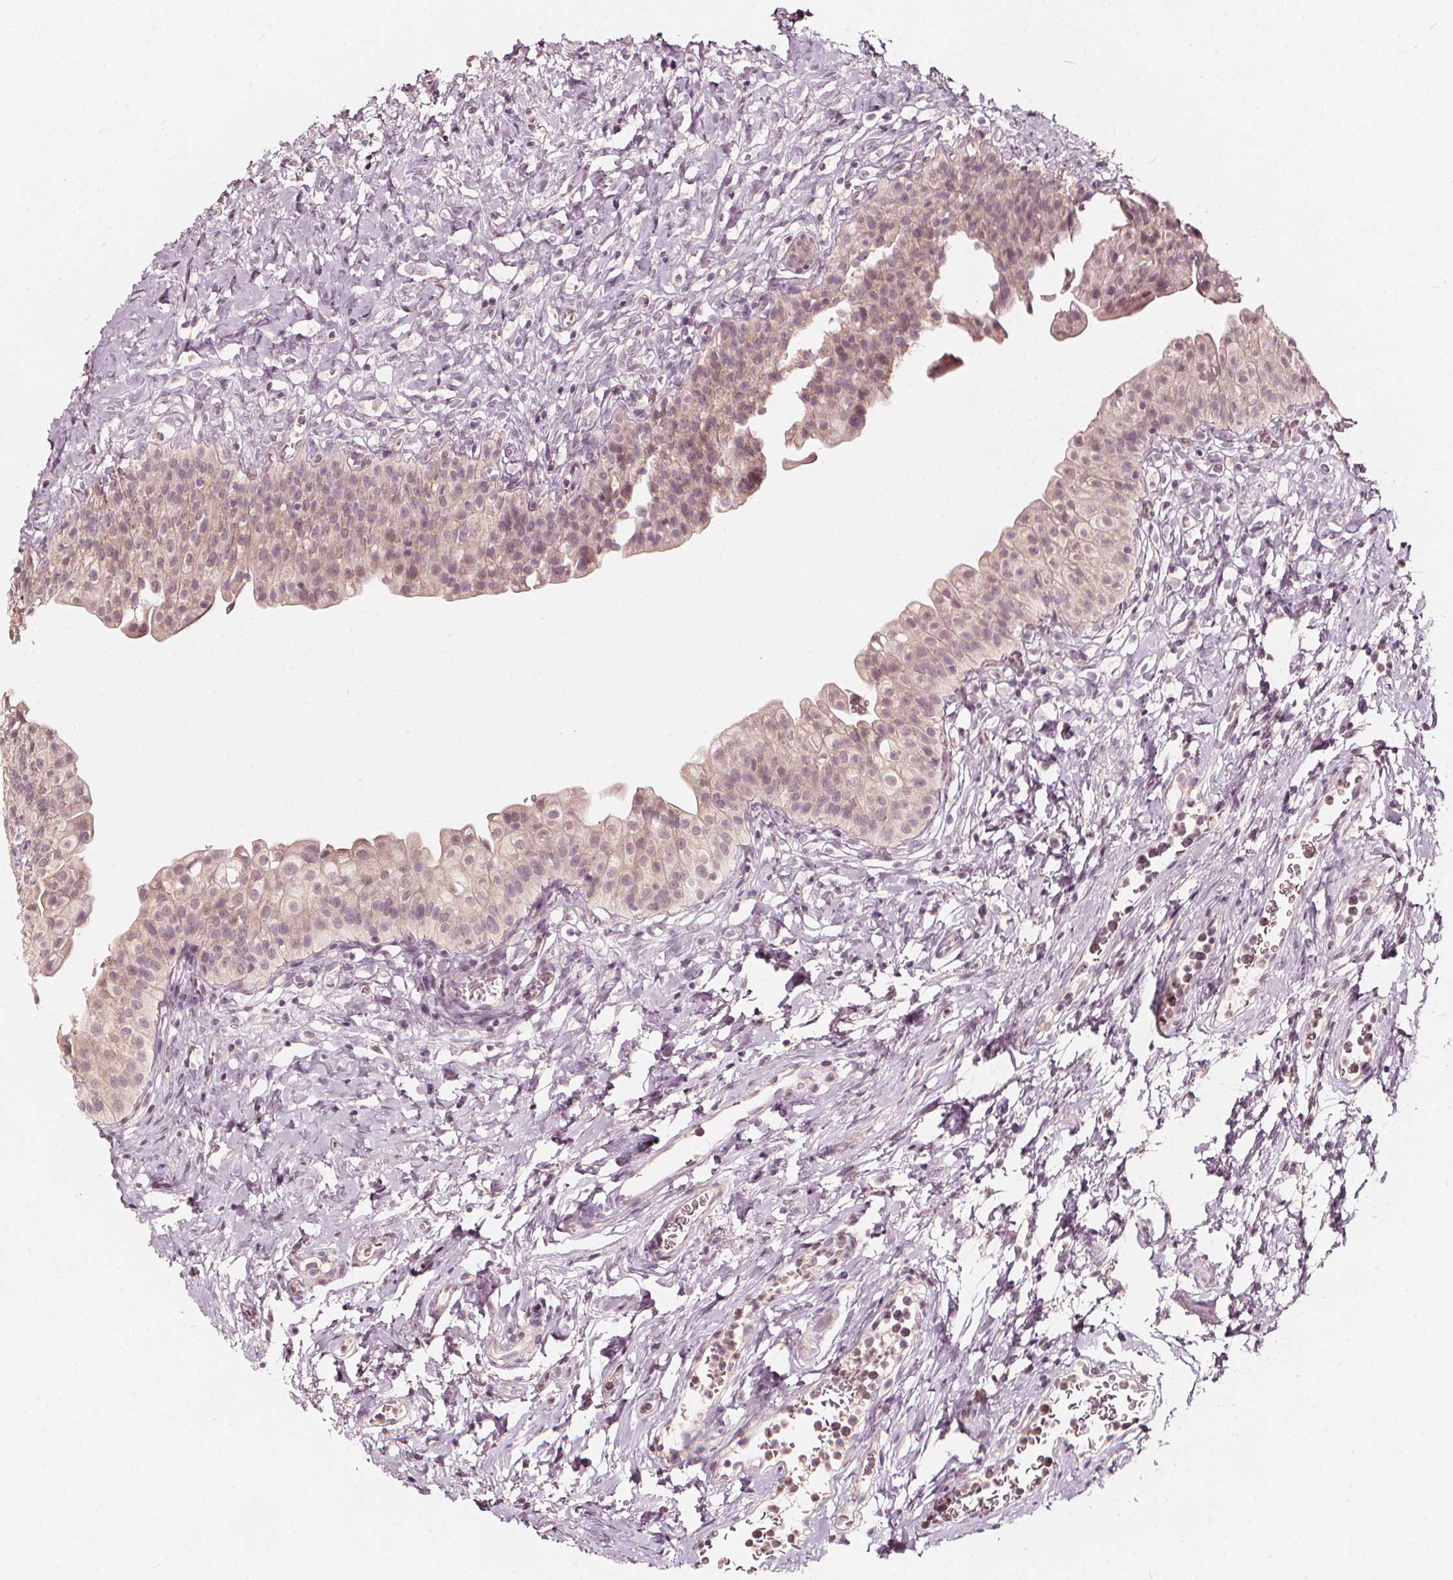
{"staining": {"intensity": "weak", "quantity": "<25%", "location": "cytoplasmic/membranous,nuclear"}, "tissue": "urinary bladder", "cell_type": "Urothelial cells", "image_type": "normal", "snomed": [{"axis": "morphology", "description": "Normal tissue, NOS"}, {"axis": "topography", "description": "Urinary bladder"}], "caption": "An immunohistochemistry micrograph of unremarkable urinary bladder is shown. There is no staining in urothelial cells of urinary bladder.", "gene": "NPC1L1", "patient": {"sex": "male", "age": 76}}